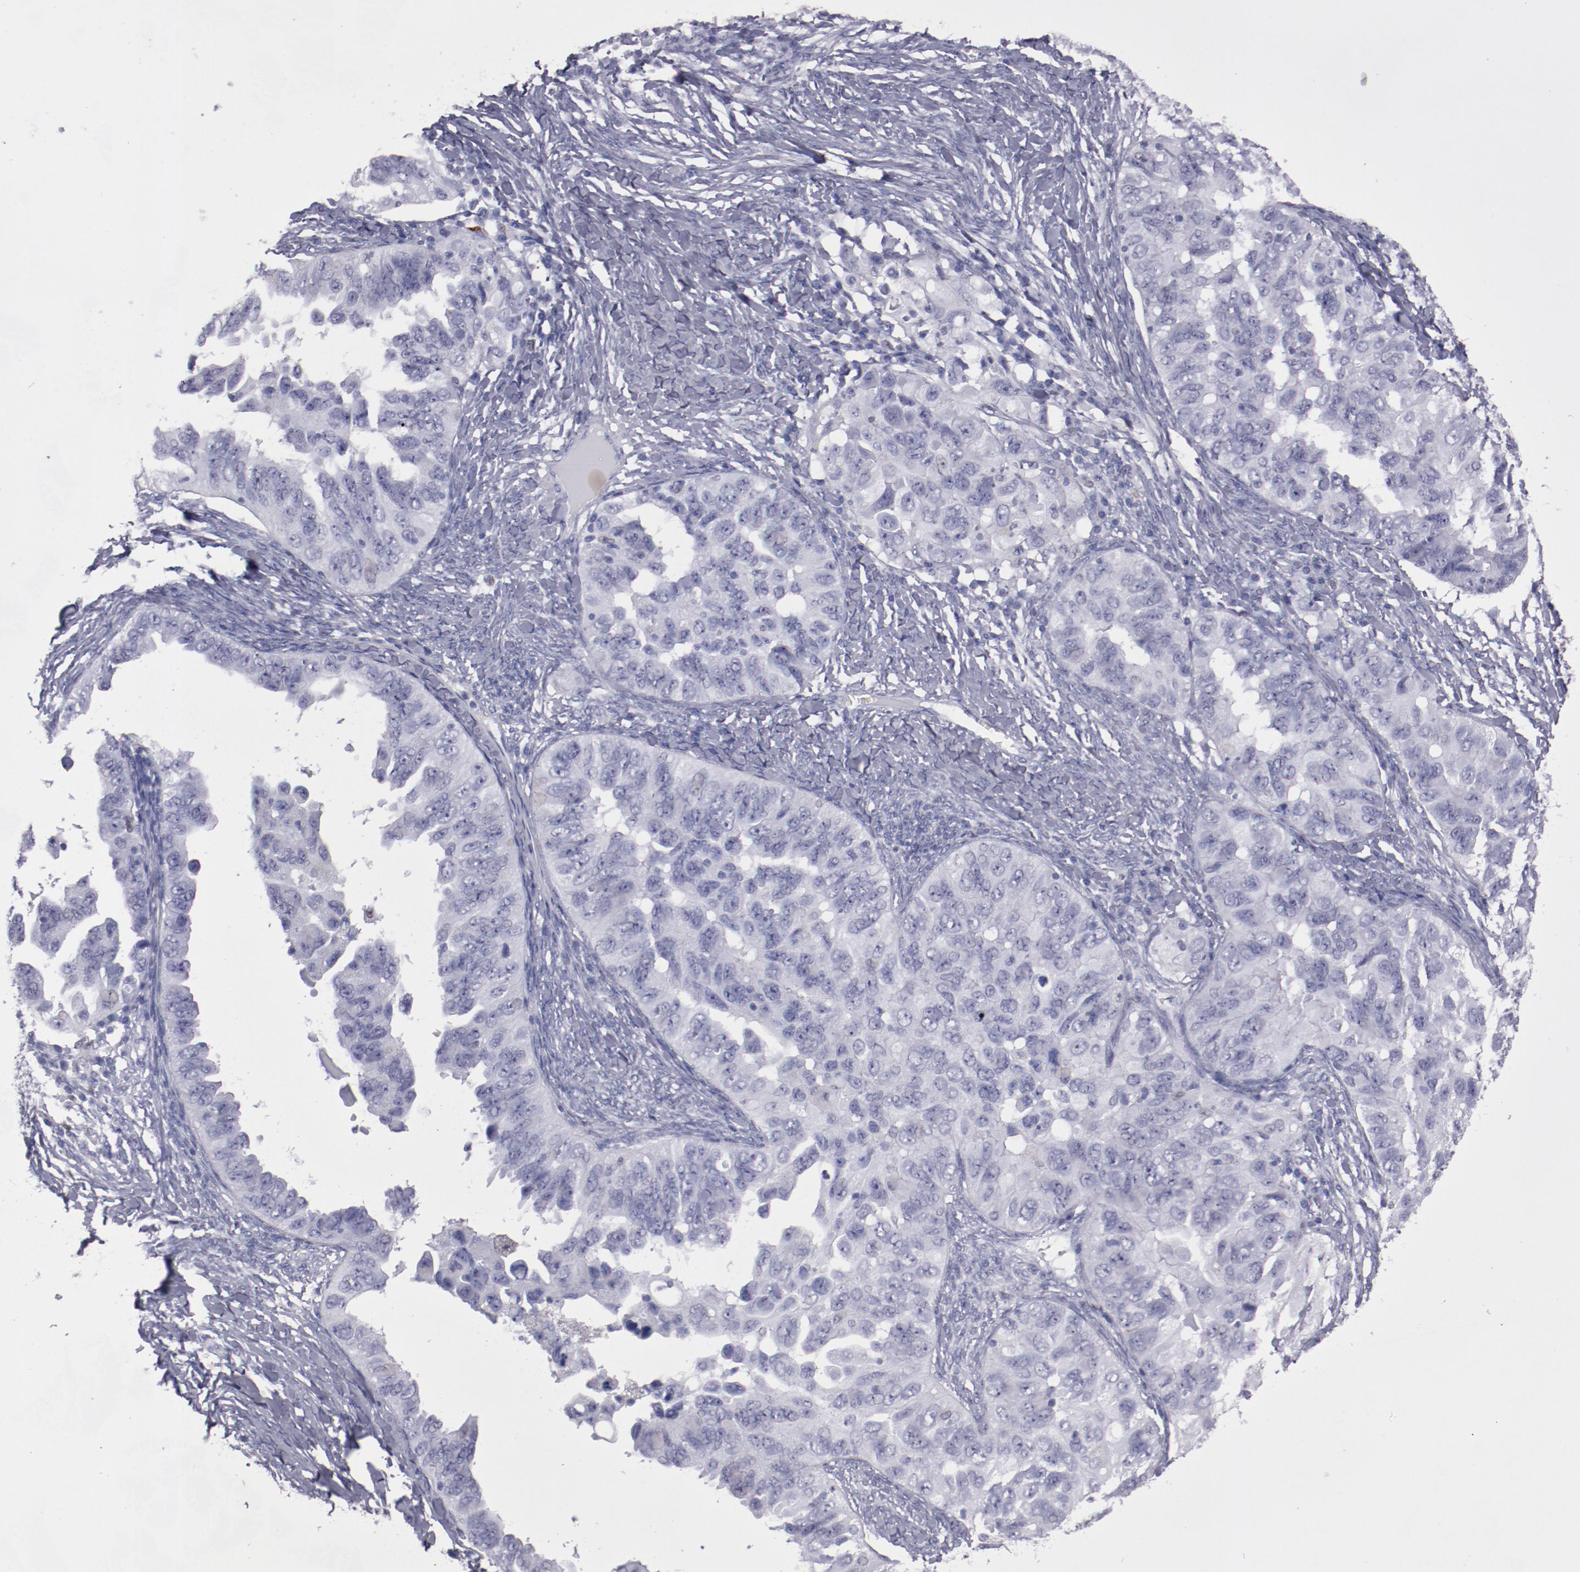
{"staining": {"intensity": "negative", "quantity": "none", "location": "none"}, "tissue": "ovarian cancer", "cell_type": "Tumor cells", "image_type": "cancer", "snomed": [{"axis": "morphology", "description": "Cystadenocarcinoma, serous, NOS"}, {"axis": "topography", "description": "Ovary"}], "caption": "IHC micrograph of neoplastic tissue: ovarian cancer stained with DAB demonstrates no significant protein expression in tumor cells.", "gene": "IRF8", "patient": {"sex": "female", "age": 82}}